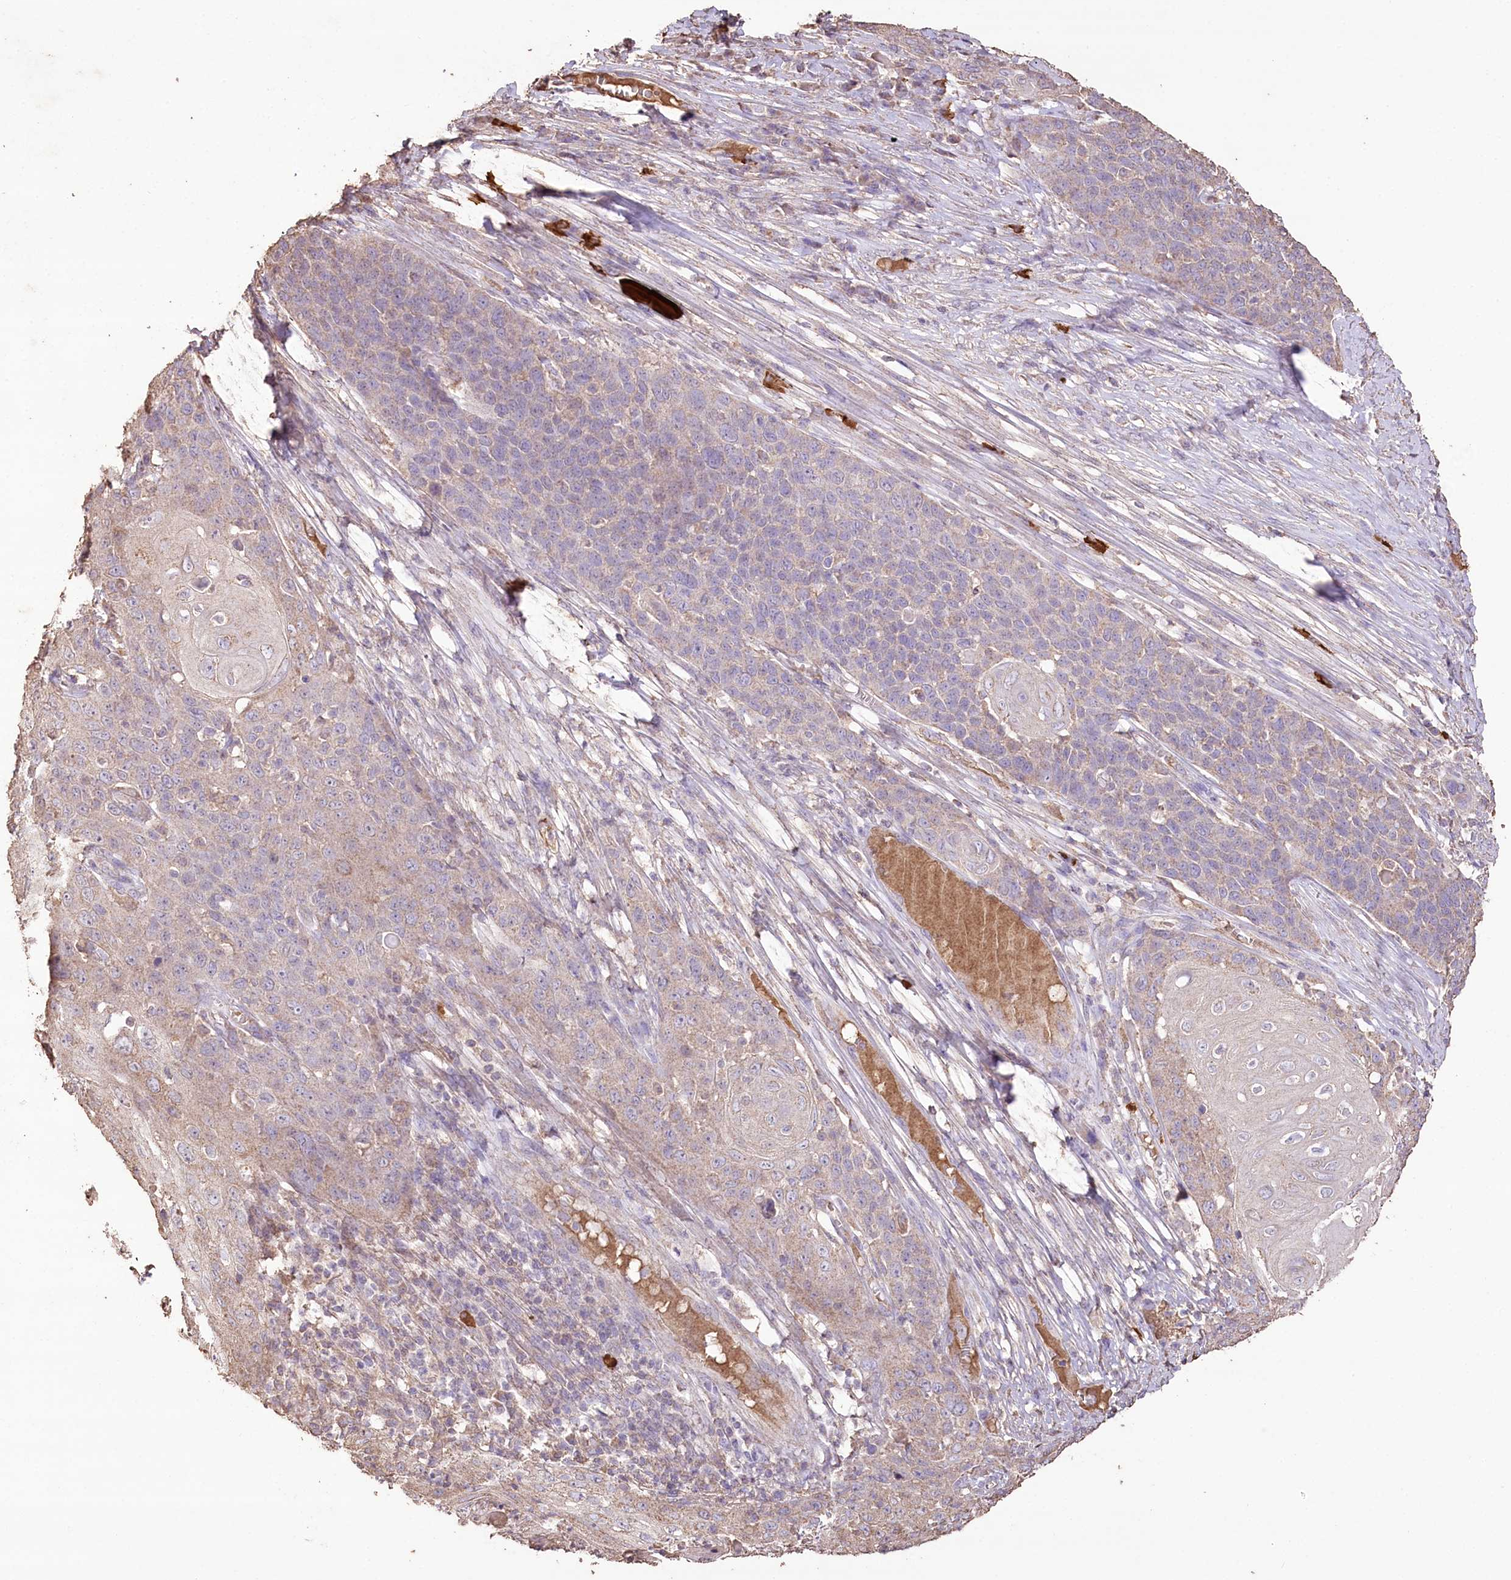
{"staining": {"intensity": "negative", "quantity": "none", "location": "none"}, "tissue": "skin cancer", "cell_type": "Tumor cells", "image_type": "cancer", "snomed": [{"axis": "morphology", "description": "Squamous cell carcinoma, NOS"}, {"axis": "topography", "description": "Skin"}], "caption": "Immunohistochemical staining of squamous cell carcinoma (skin) reveals no significant staining in tumor cells.", "gene": "IREB2", "patient": {"sex": "male", "age": 55}}